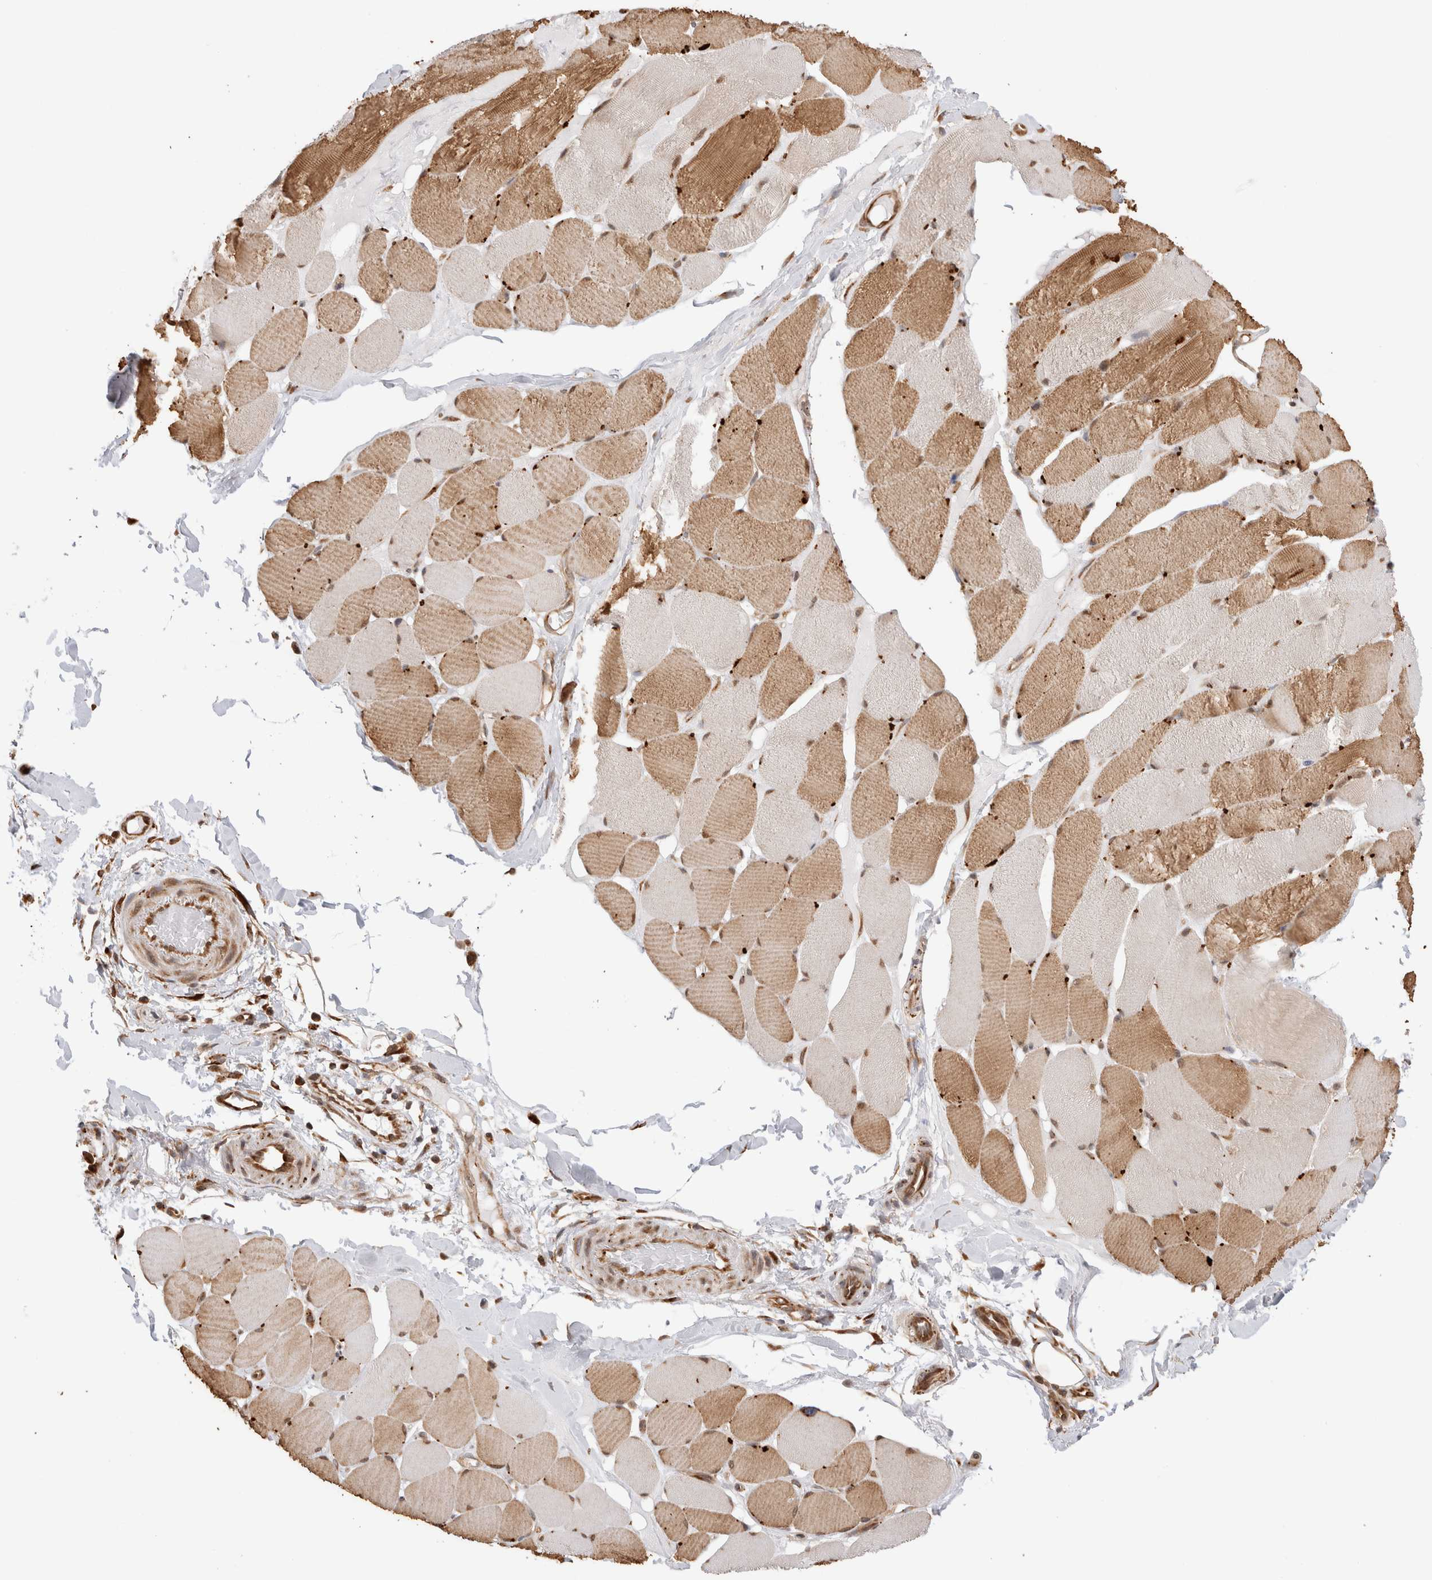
{"staining": {"intensity": "moderate", "quantity": "25%-75%", "location": "cytoplasmic/membranous,nuclear"}, "tissue": "skeletal muscle", "cell_type": "Myocytes", "image_type": "normal", "snomed": [{"axis": "morphology", "description": "Normal tissue, NOS"}, {"axis": "topography", "description": "Skin"}, {"axis": "topography", "description": "Skeletal muscle"}], "caption": "Approximately 25%-75% of myocytes in normal skeletal muscle show moderate cytoplasmic/membranous,nuclear protein positivity as visualized by brown immunohistochemical staining.", "gene": "ACTL9", "patient": {"sex": "male", "age": 83}}